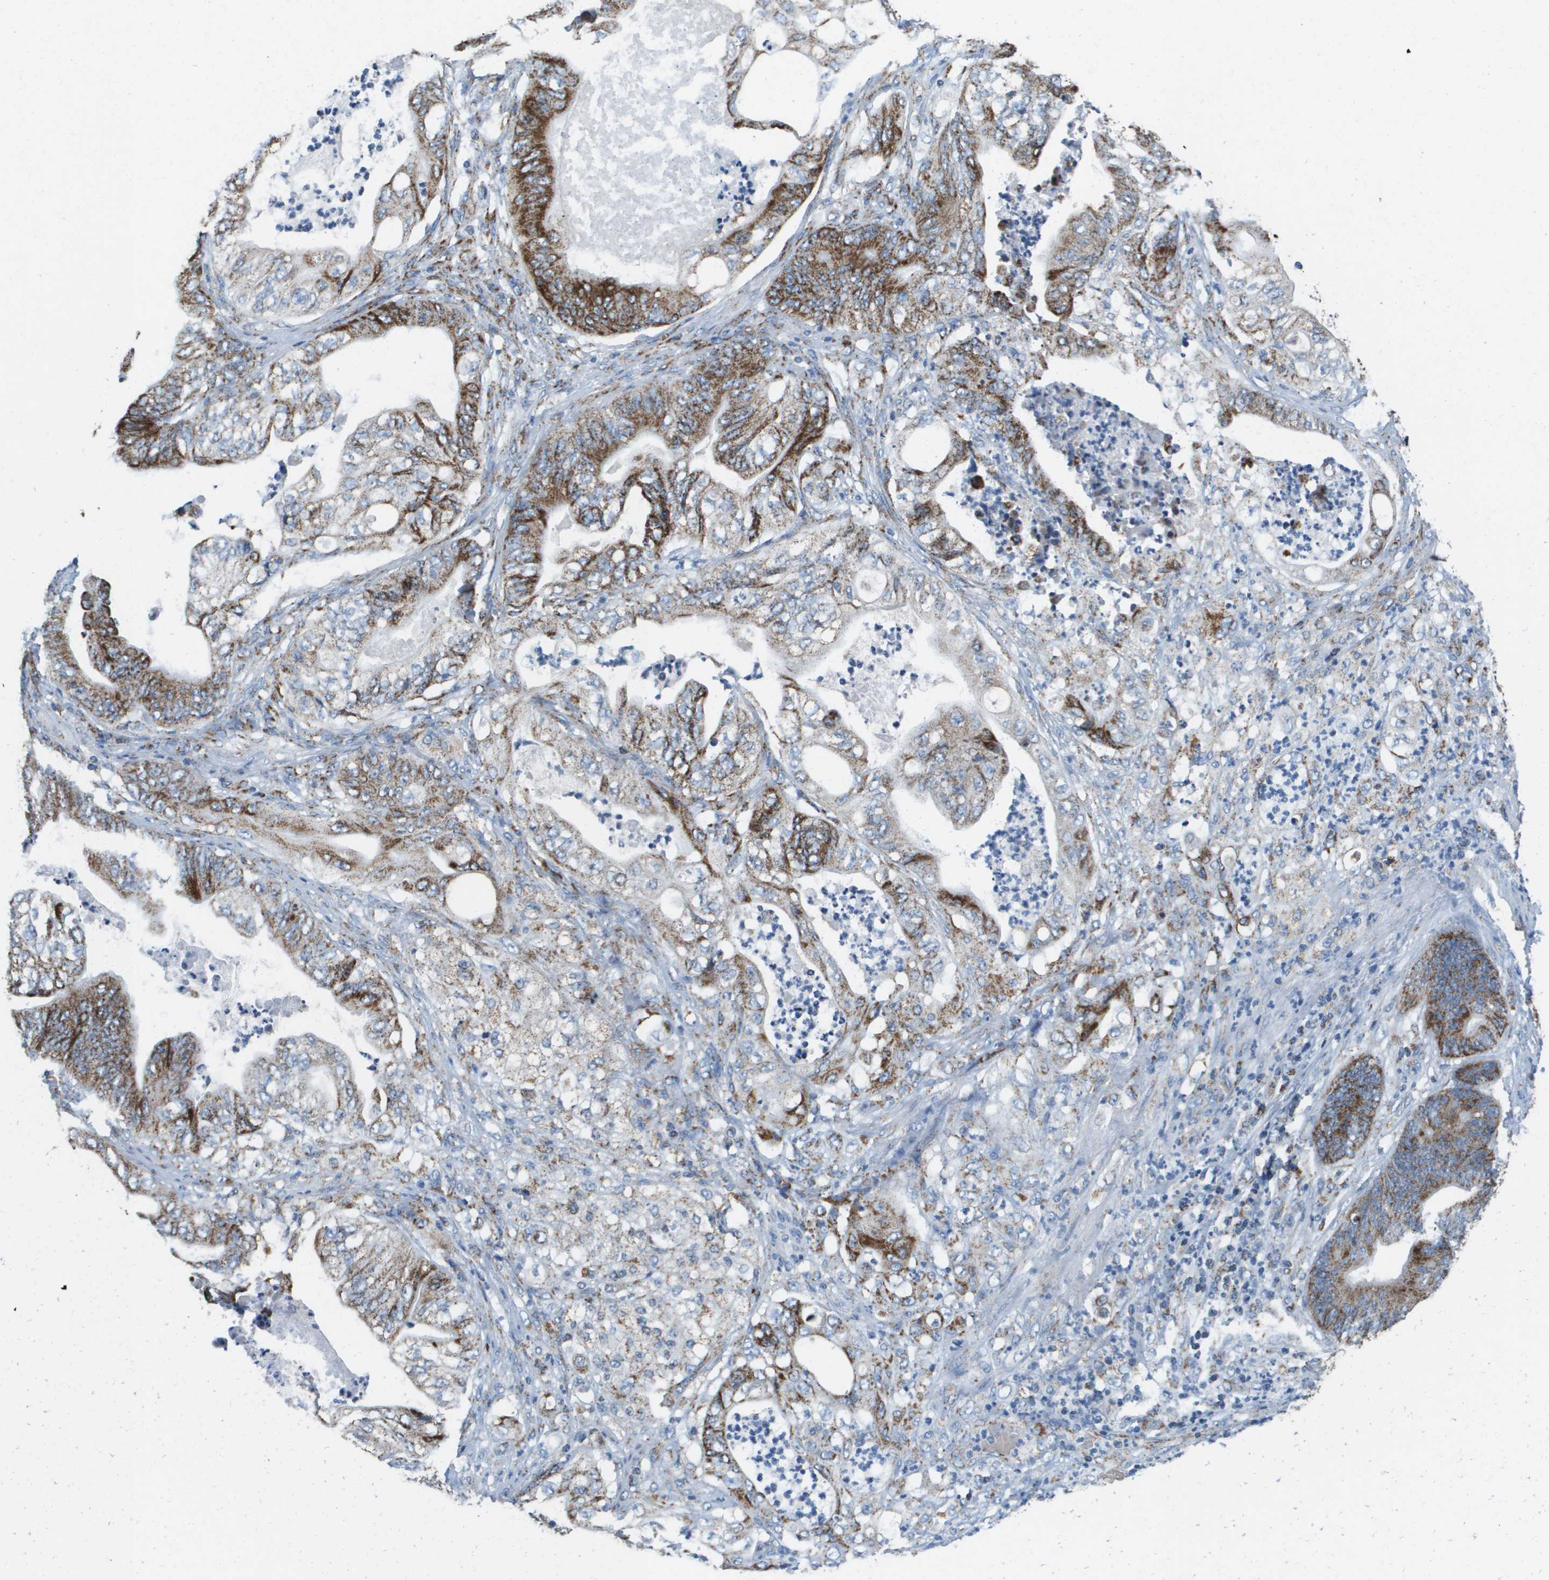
{"staining": {"intensity": "strong", "quantity": ">75%", "location": "cytoplasmic/membranous"}, "tissue": "stomach cancer", "cell_type": "Tumor cells", "image_type": "cancer", "snomed": [{"axis": "morphology", "description": "Adenocarcinoma, NOS"}, {"axis": "topography", "description": "Stomach"}], "caption": "Protein staining shows strong cytoplasmic/membranous staining in approximately >75% of tumor cells in stomach cancer.", "gene": "ATP5F1B", "patient": {"sex": "female", "age": 73}}